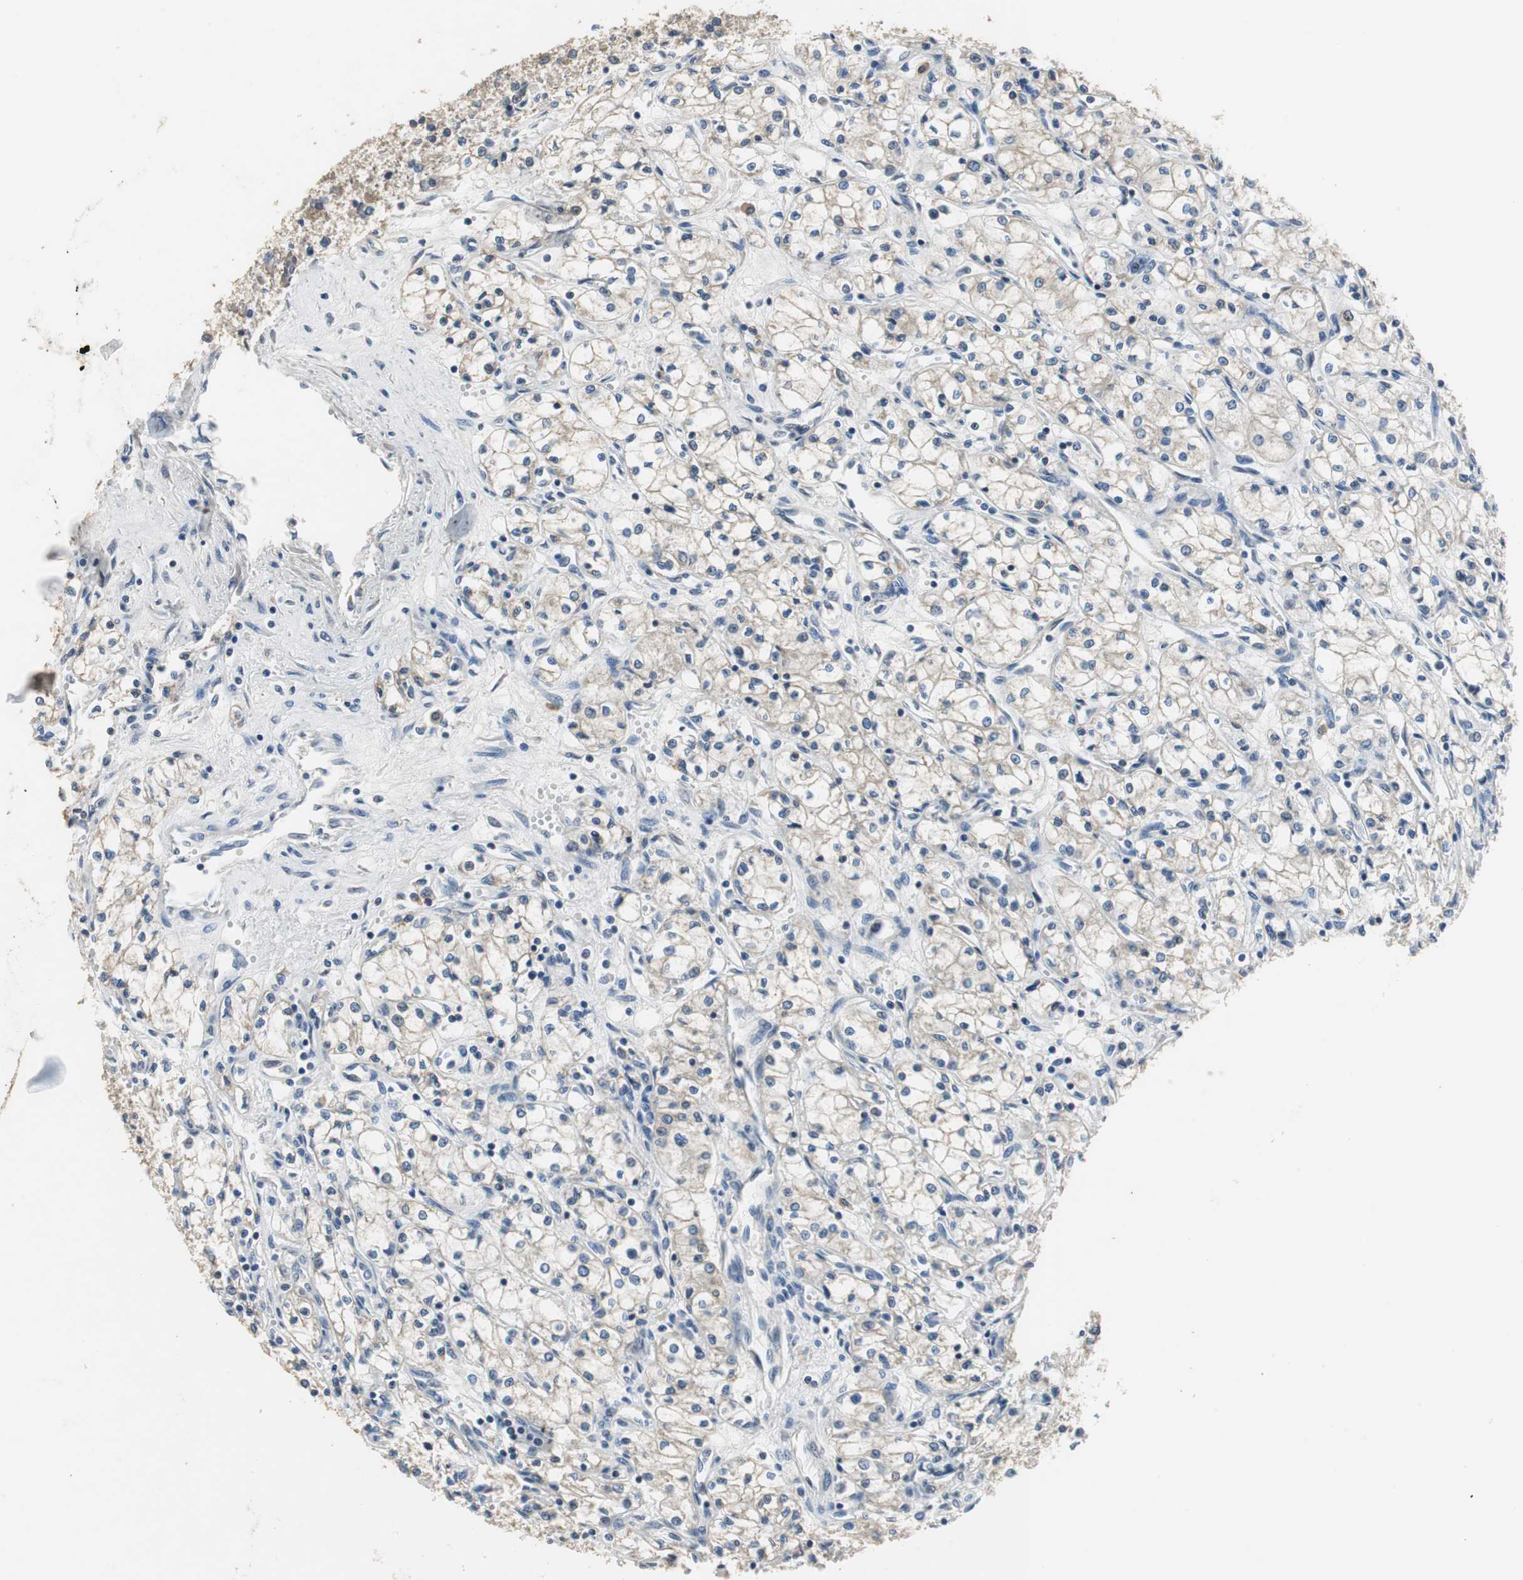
{"staining": {"intensity": "negative", "quantity": "none", "location": "none"}, "tissue": "renal cancer", "cell_type": "Tumor cells", "image_type": "cancer", "snomed": [{"axis": "morphology", "description": "Normal tissue, NOS"}, {"axis": "morphology", "description": "Adenocarcinoma, NOS"}, {"axis": "topography", "description": "Kidney"}], "caption": "Tumor cells show no significant protein expression in renal adenocarcinoma.", "gene": "MTIF2", "patient": {"sex": "male", "age": 59}}